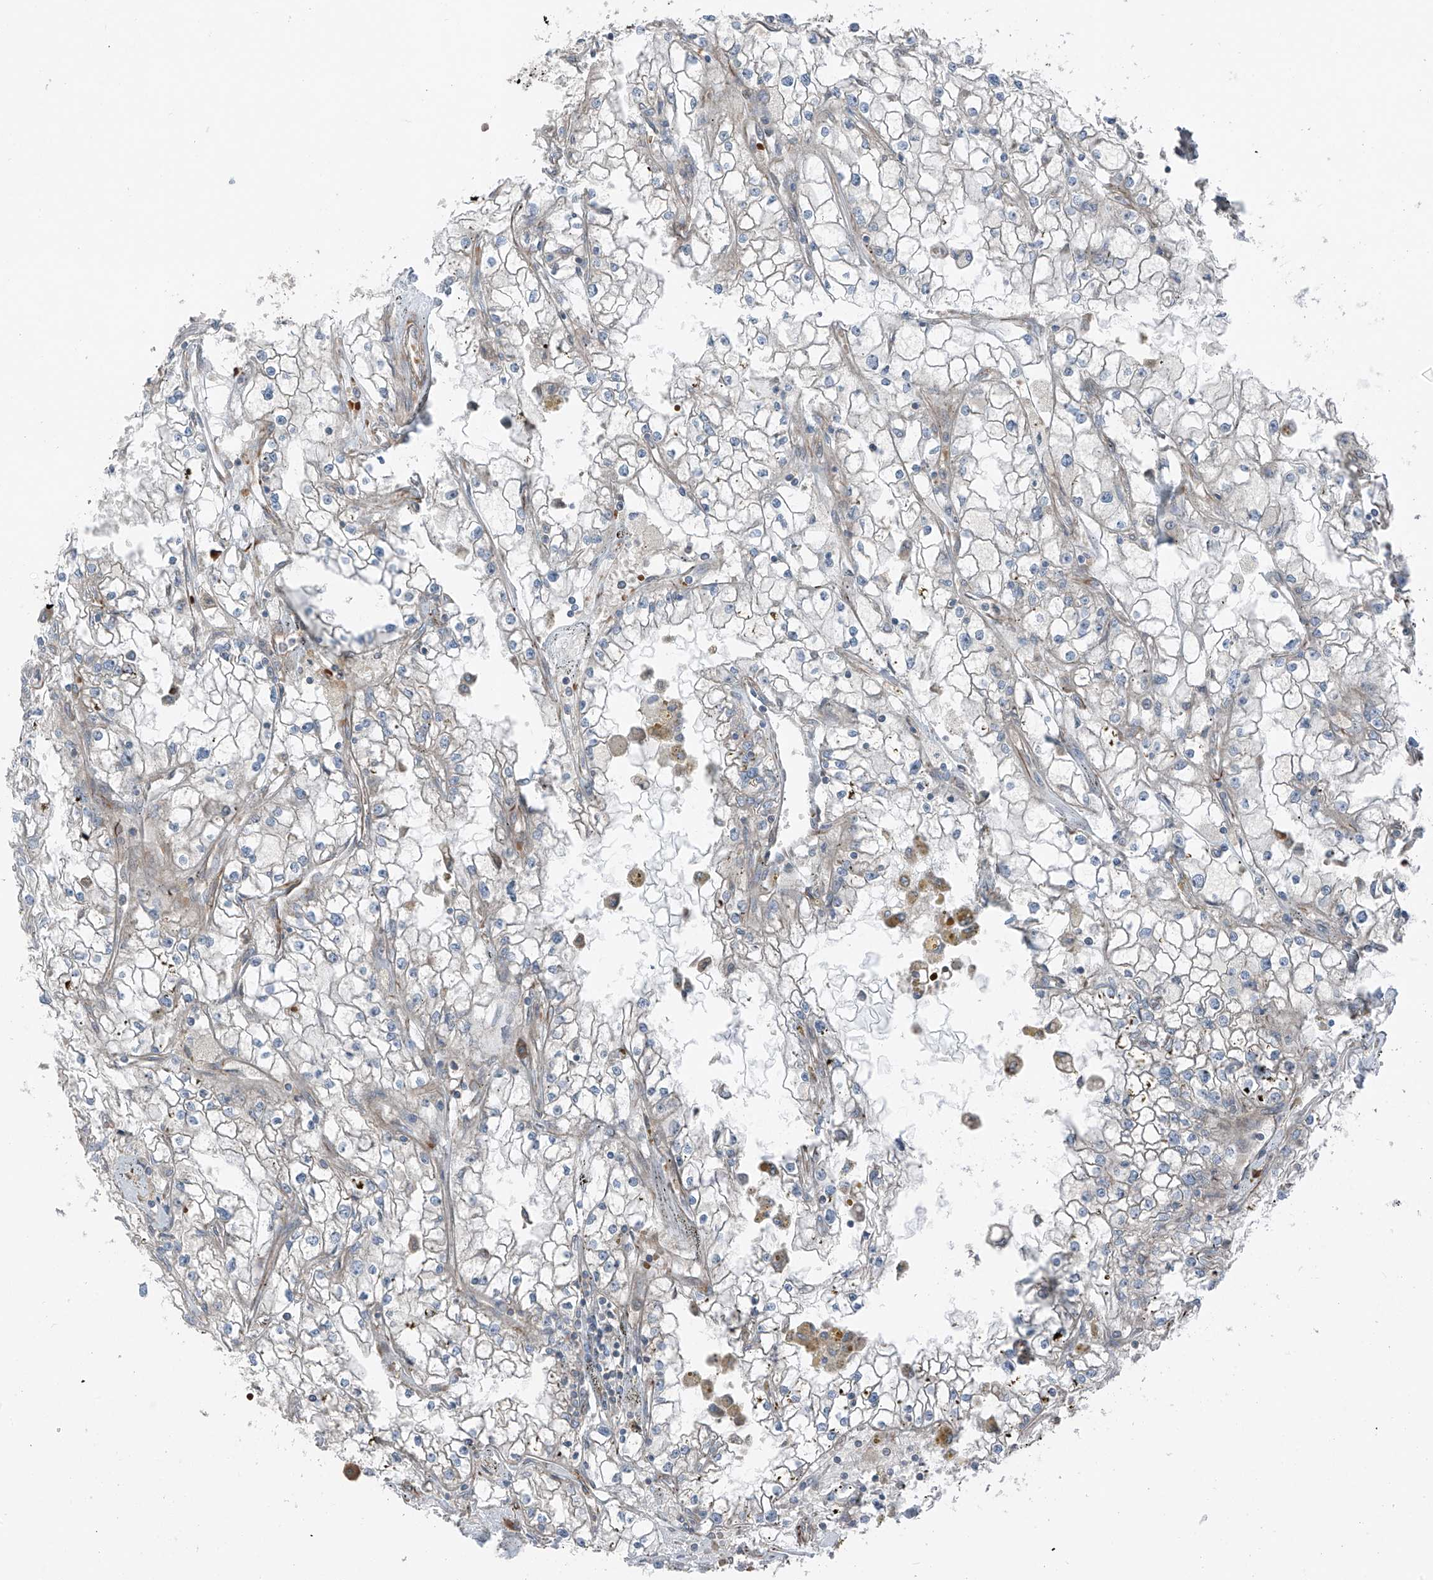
{"staining": {"intensity": "negative", "quantity": "none", "location": "none"}, "tissue": "renal cancer", "cell_type": "Tumor cells", "image_type": "cancer", "snomed": [{"axis": "morphology", "description": "Adenocarcinoma, NOS"}, {"axis": "topography", "description": "Kidney"}], "caption": "Immunohistochemistry micrograph of neoplastic tissue: renal cancer (adenocarcinoma) stained with DAB displays no significant protein expression in tumor cells.", "gene": "ERLEC1", "patient": {"sex": "male", "age": 56}}